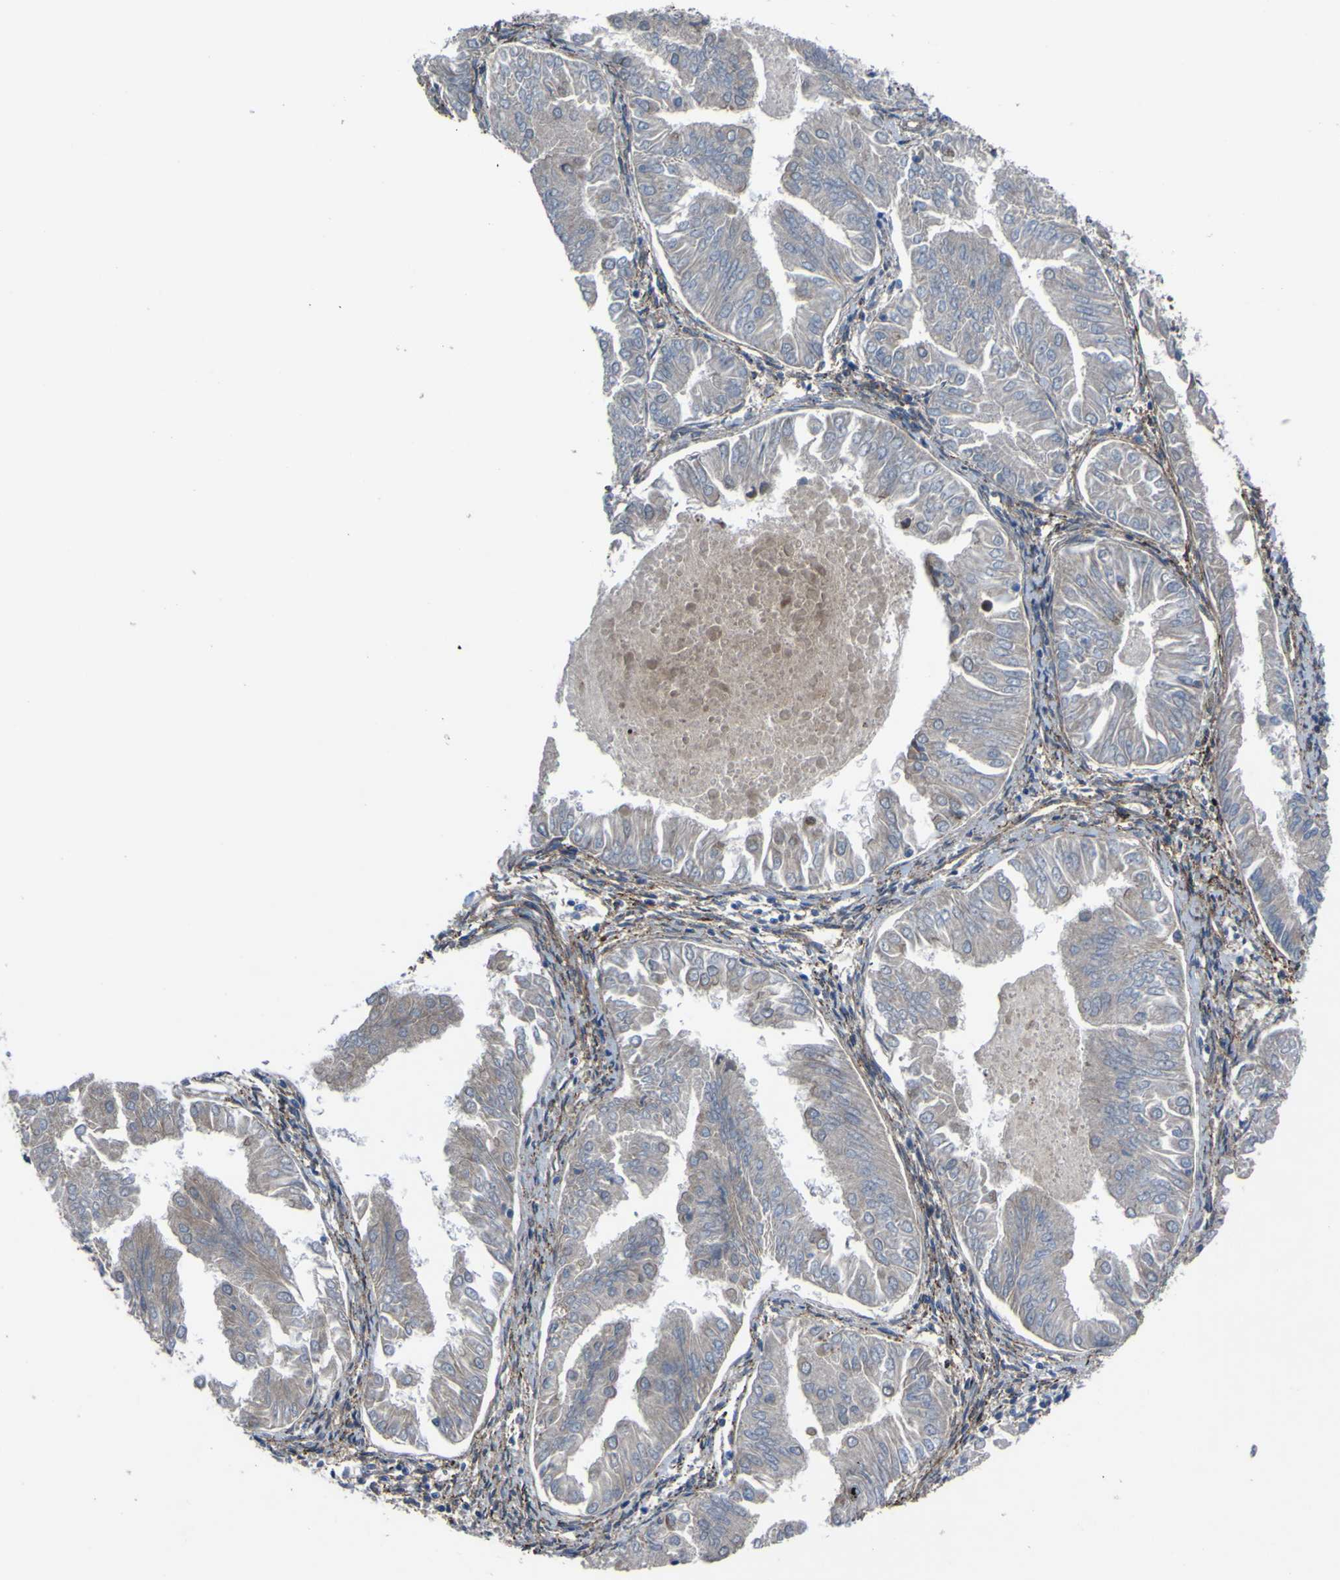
{"staining": {"intensity": "negative", "quantity": "none", "location": "none"}, "tissue": "endometrial cancer", "cell_type": "Tumor cells", "image_type": "cancer", "snomed": [{"axis": "morphology", "description": "Adenocarcinoma, NOS"}, {"axis": "topography", "description": "Endometrium"}], "caption": "Immunohistochemistry (IHC) of human adenocarcinoma (endometrial) shows no staining in tumor cells.", "gene": "GPLD1", "patient": {"sex": "female", "age": 53}}